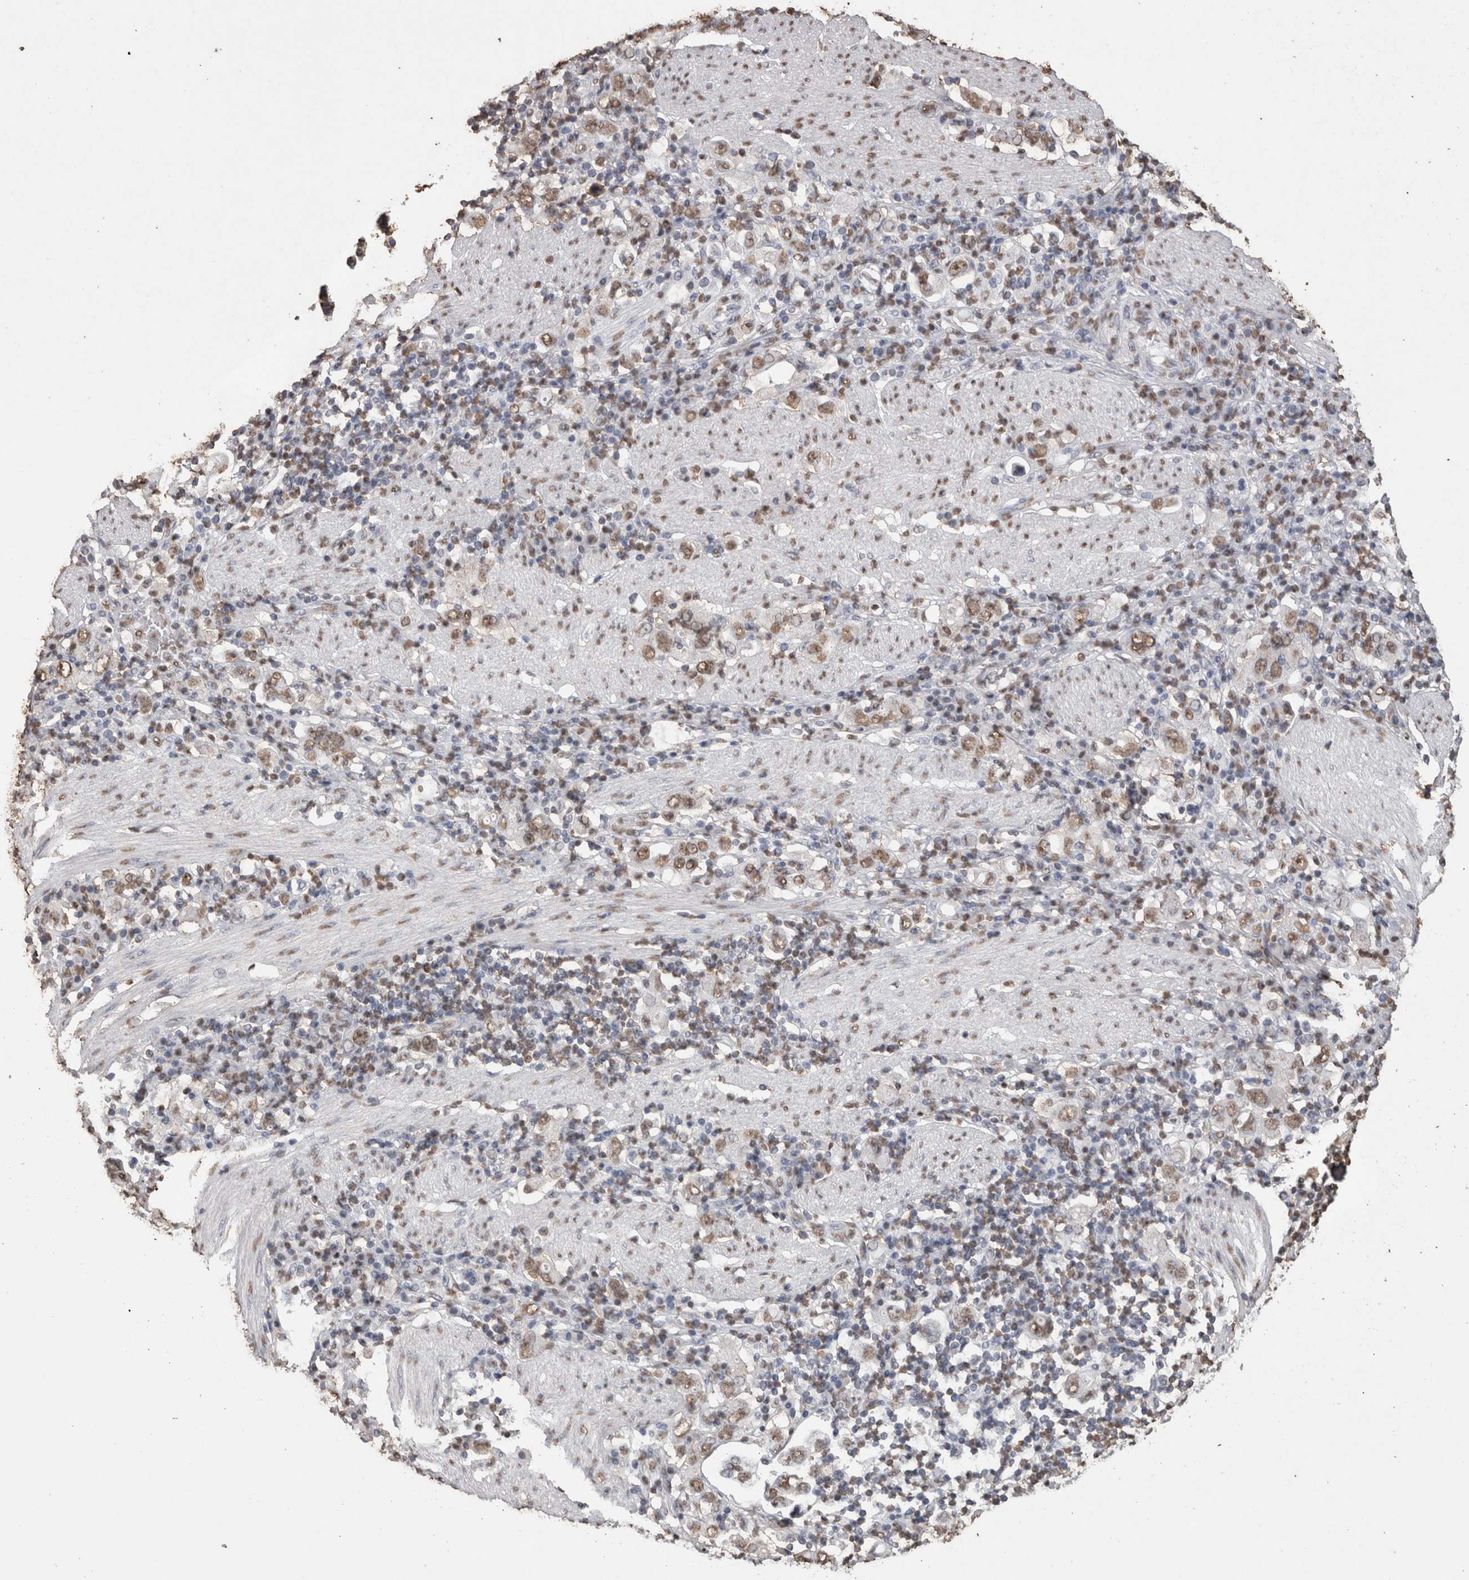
{"staining": {"intensity": "moderate", "quantity": ">75%", "location": "nuclear"}, "tissue": "stomach cancer", "cell_type": "Tumor cells", "image_type": "cancer", "snomed": [{"axis": "morphology", "description": "Adenocarcinoma, NOS"}, {"axis": "topography", "description": "Stomach, upper"}], "caption": "High-magnification brightfield microscopy of stomach cancer stained with DAB (brown) and counterstained with hematoxylin (blue). tumor cells exhibit moderate nuclear staining is identified in approximately>75% of cells.", "gene": "NTHL1", "patient": {"sex": "male", "age": 62}}